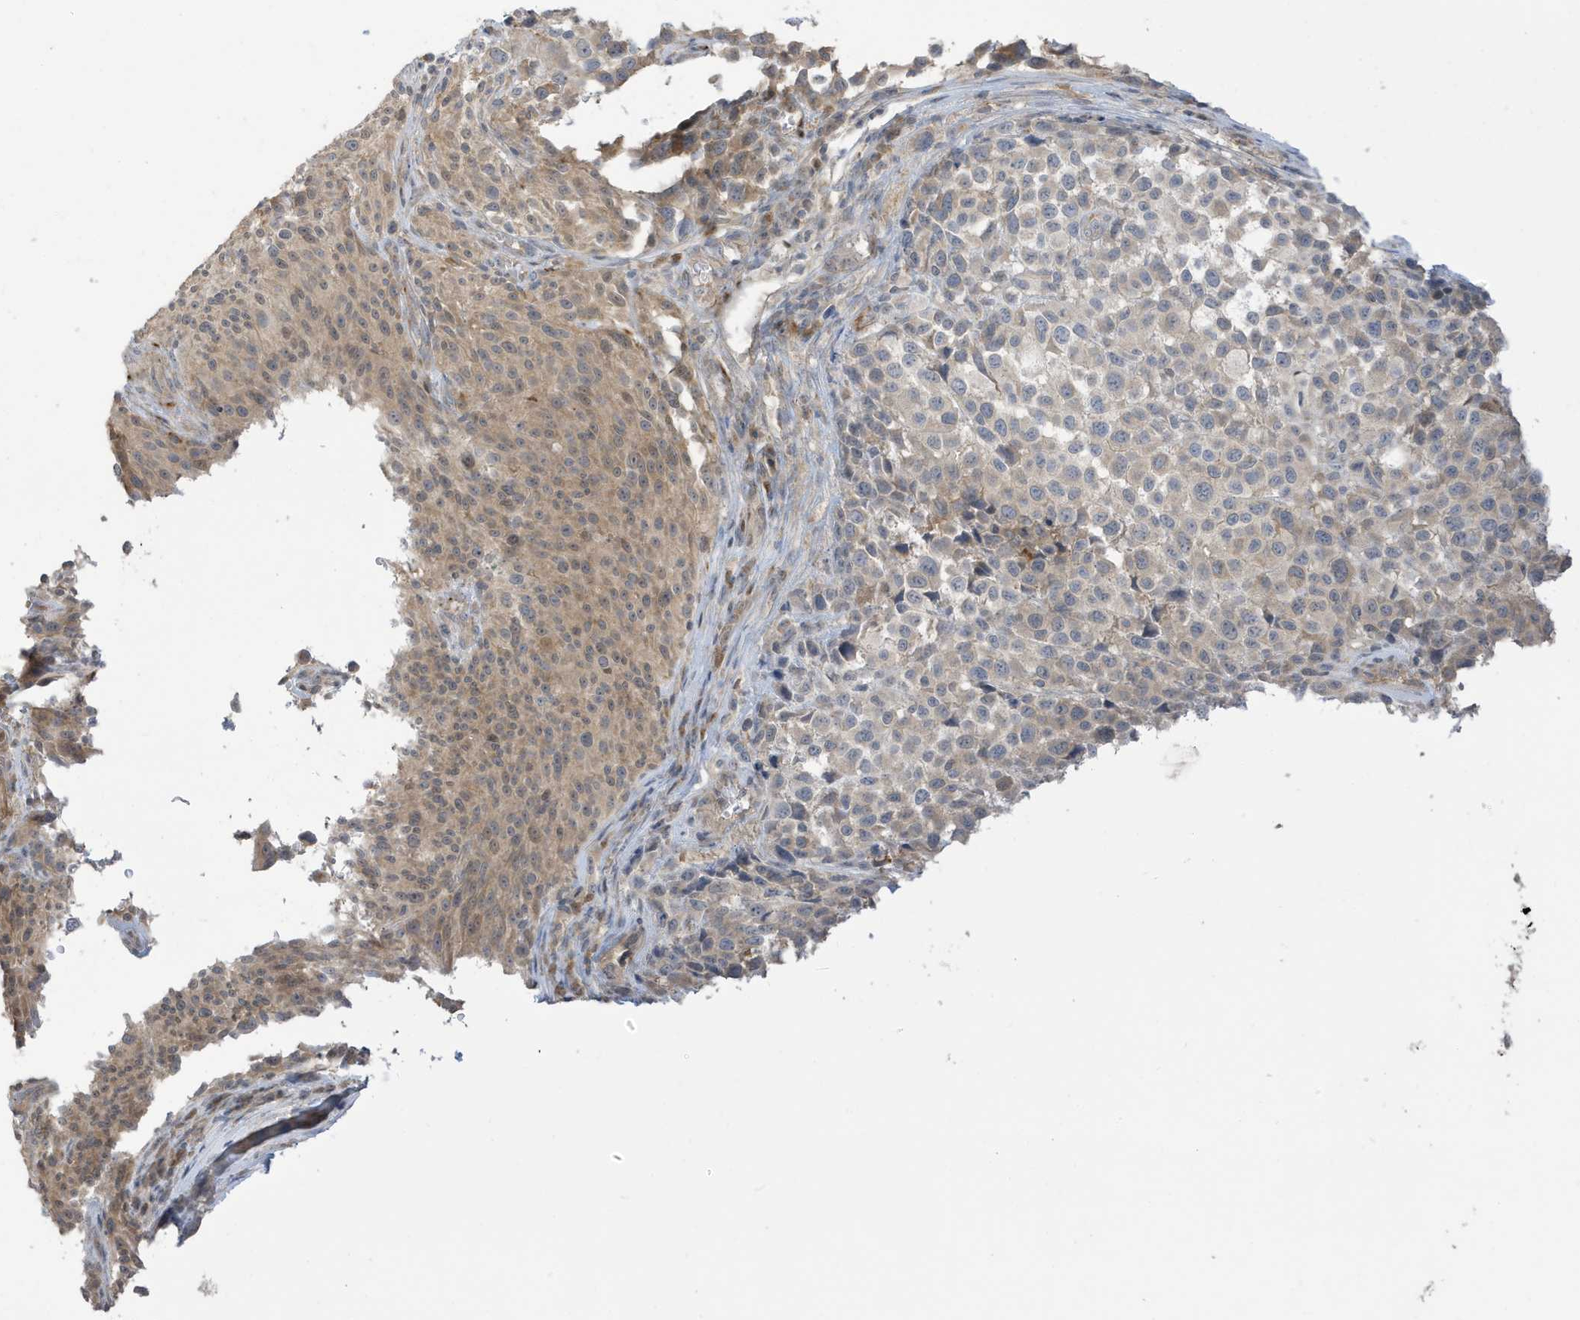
{"staining": {"intensity": "weak", "quantity": "25%-75%", "location": "cytoplasmic/membranous"}, "tissue": "melanoma", "cell_type": "Tumor cells", "image_type": "cancer", "snomed": [{"axis": "morphology", "description": "Malignant melanoma, NOS"}, {"axis": "topography", "description": "Skin"}], "caption": "IHC of human melanoma demonstrates low levels of weak cytoplasmic/membranous positivity in about 25%-75% of tumor cells.", "gene": "TAB3", "patient": {"sex": "male", "age": 53}}